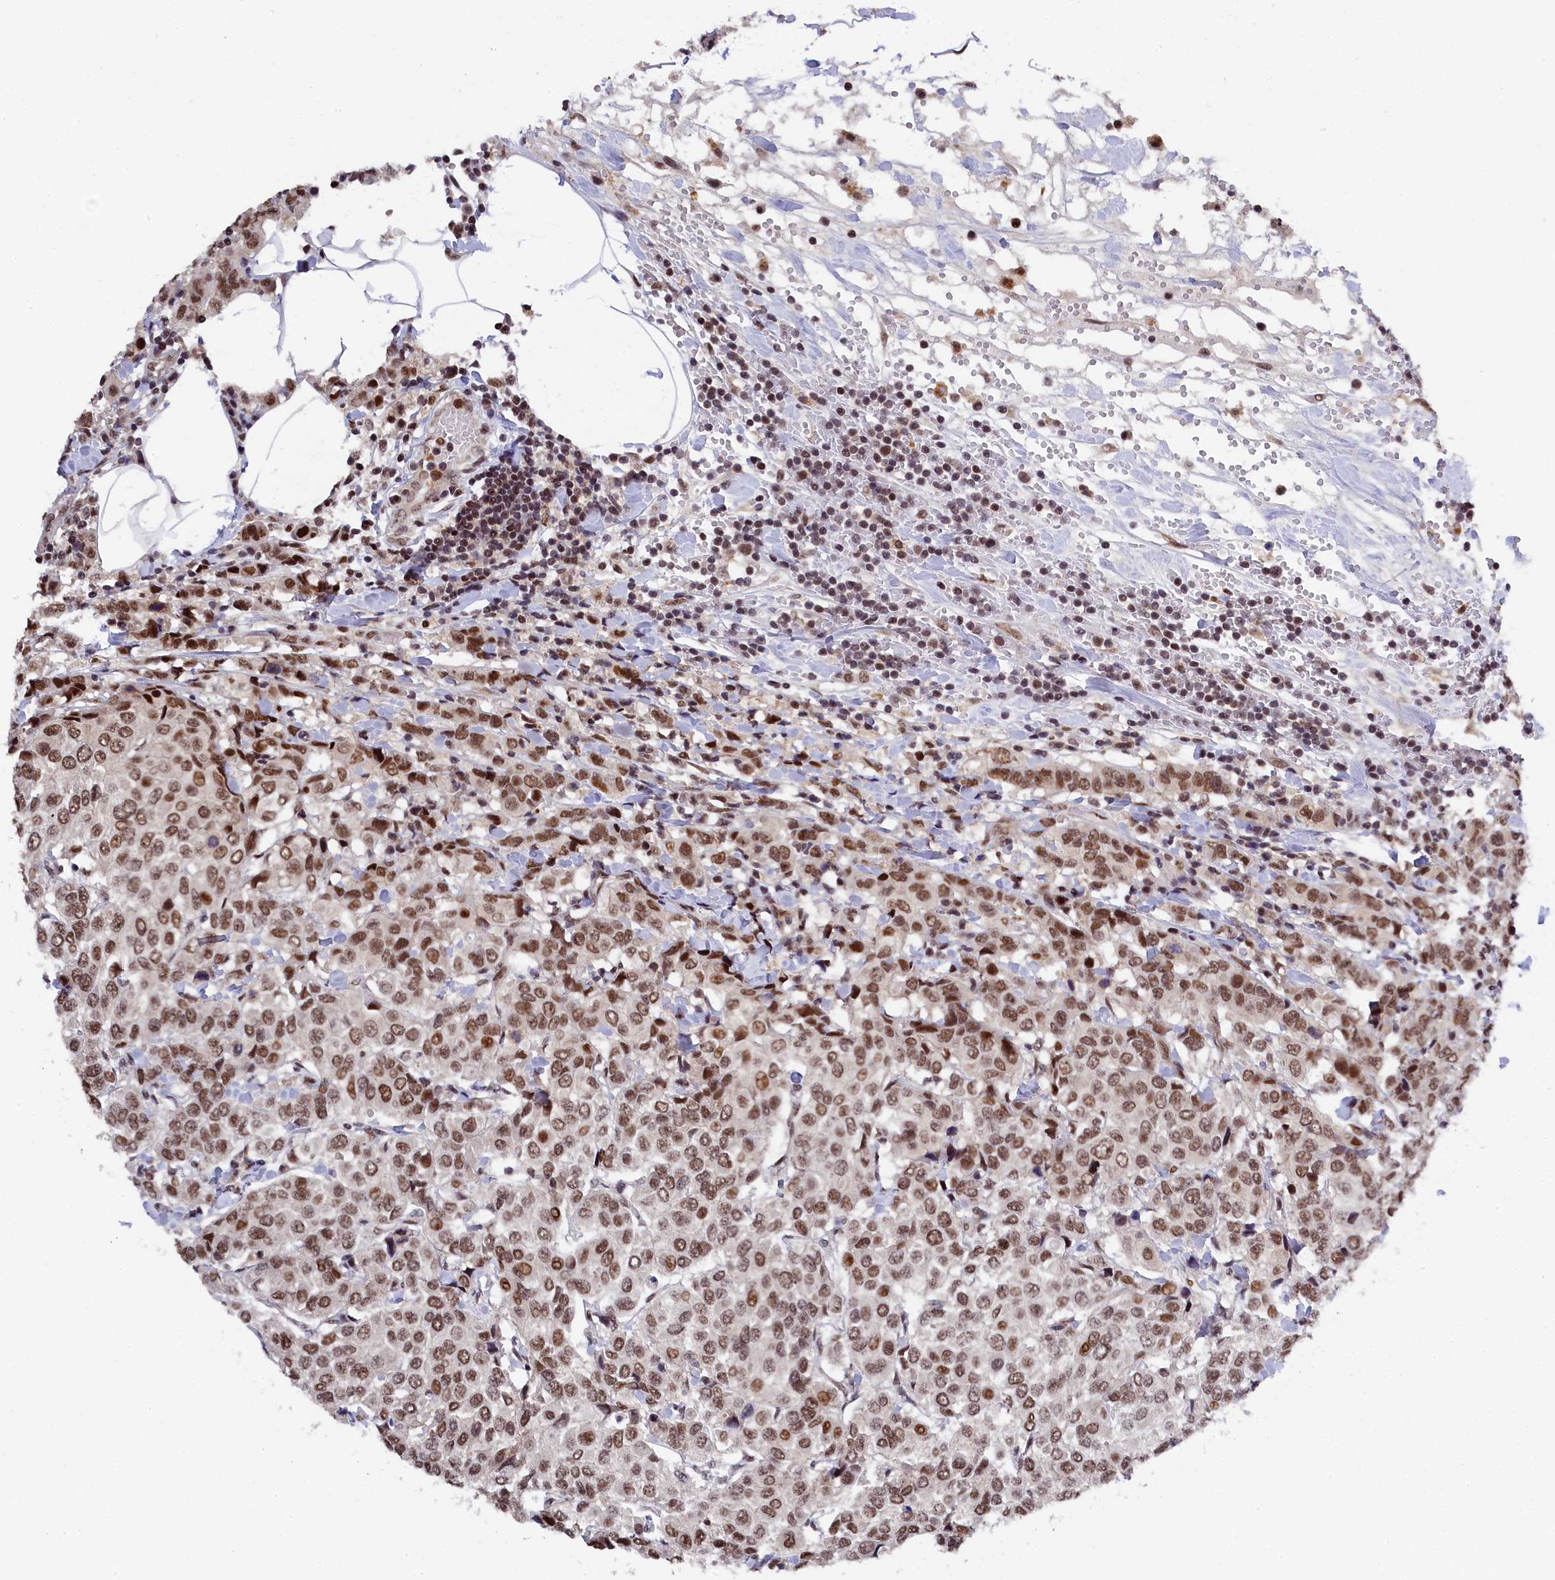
{"staining": {"intensity": "moderate", "quantity": "25%-75%", "location": "nuclear"}, "tissue": "breast cancer", "cell_type": "Tumor cells", "image_type": "cancer", "snomed": [{"axis": "morphology", "description": "Duct carcinoma"}, {"axis": "topography", "description": "Breast"}], "caption": "Immunohistochemistry (IHC) photomicrograph of human intraductal carcinoma (breast) stained for a protein (brown), which displays medium levels of moderate nuclear staining in about 25%-75% of tumor cells.", "gene": "ADIG", "patient": {"sex": "female", "age": 55}}